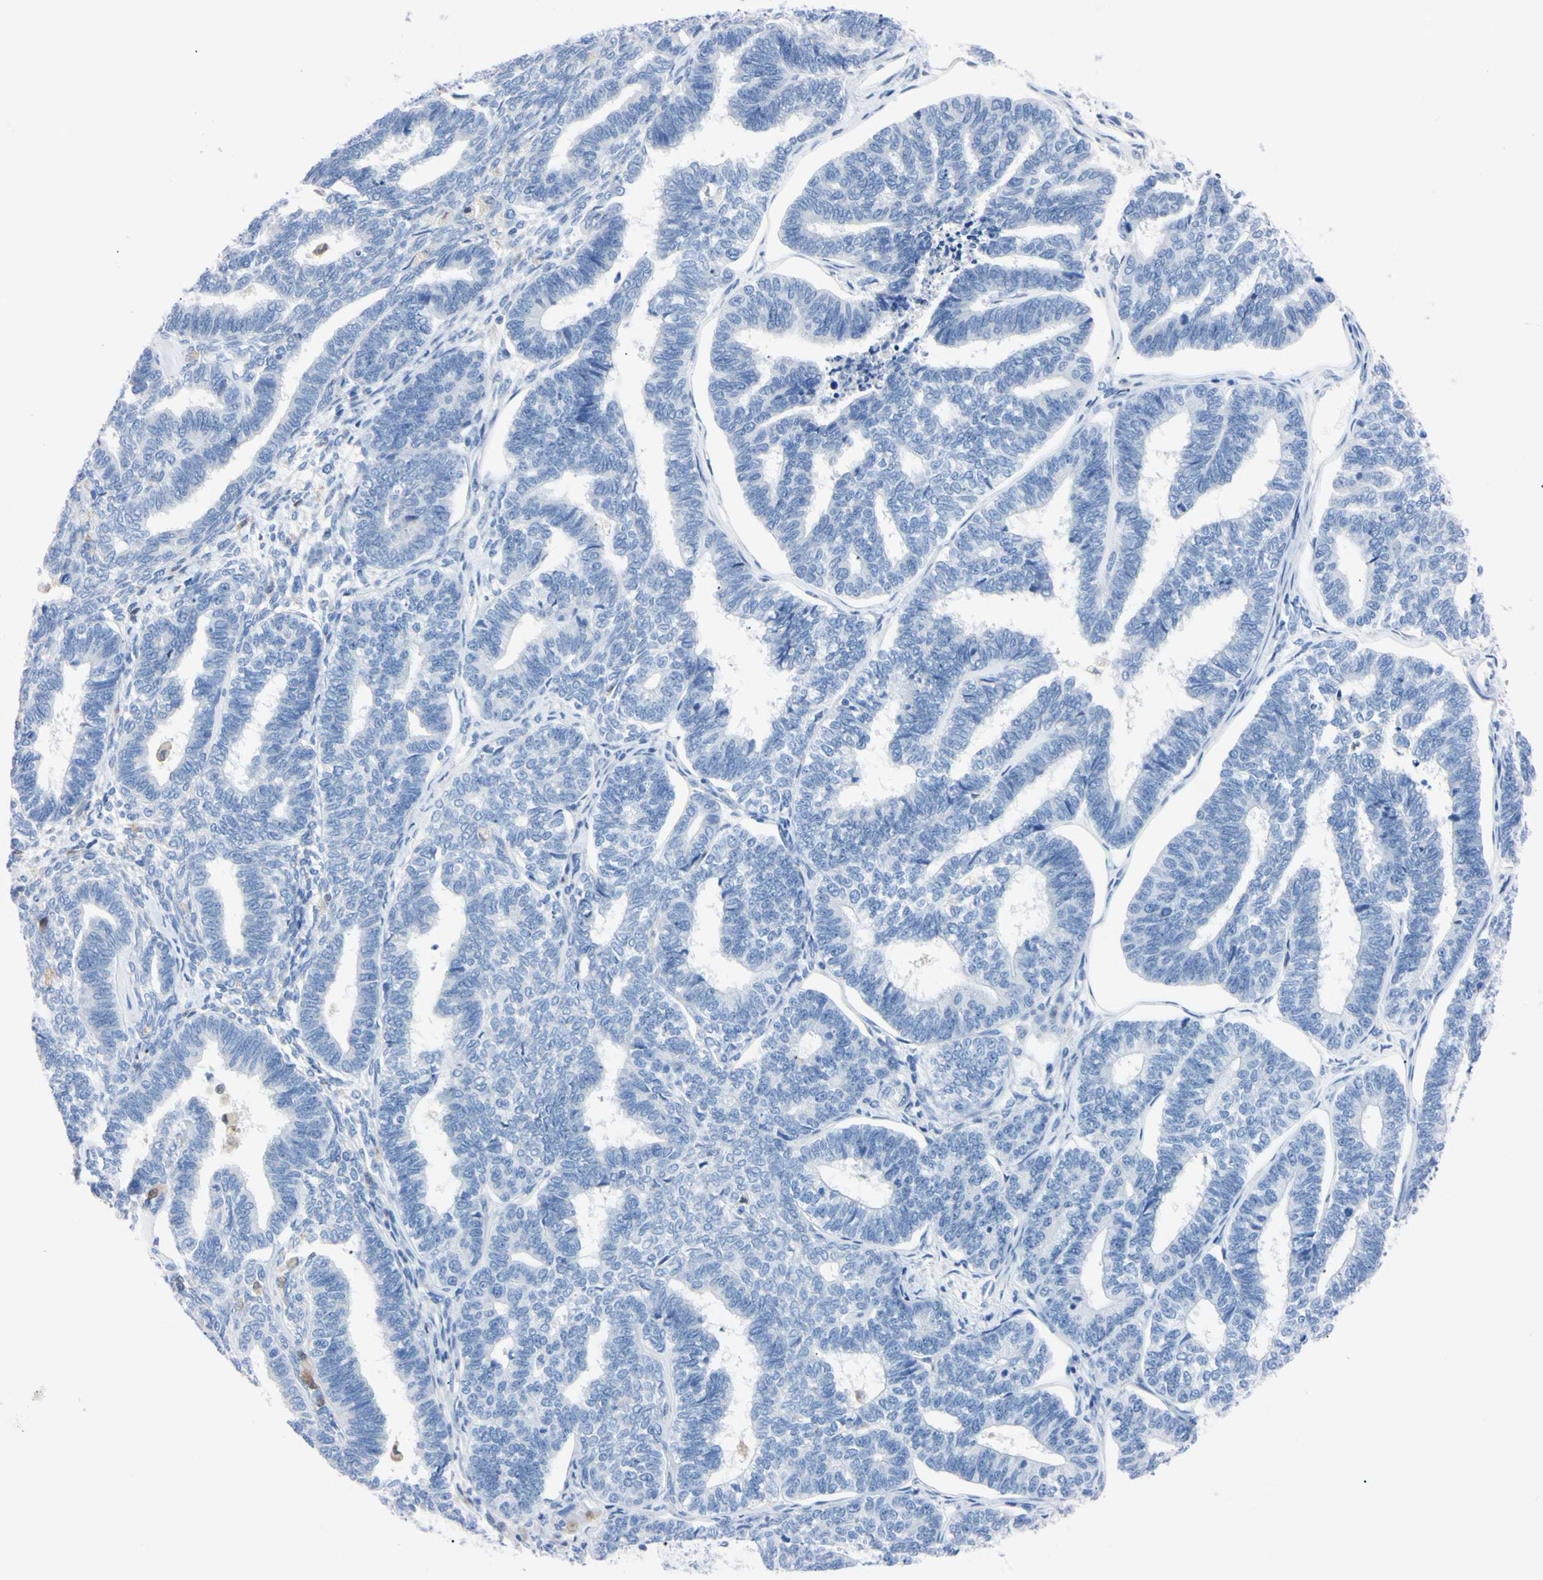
{"staining": {"intensity": "negative", "quantity": "none", "location": "none"}, "tissue": "endometrial cancer", "cell_type": "Tumor cells", "image_type": "cancer", "snomed": [{"axis": "morphology", "description": "Adenocarcinoma, NOS"}, {"axis": "topography", "description": "Endometrium"}], "caption": "High power microscopy image of an immunohistochemistry (IHC) histopathology image of endometrial adenocarcinoma, revealing no significant positivity in tumor cells.", "gene": "NCF4", "patient": {"sex": "female", "age": 70}}